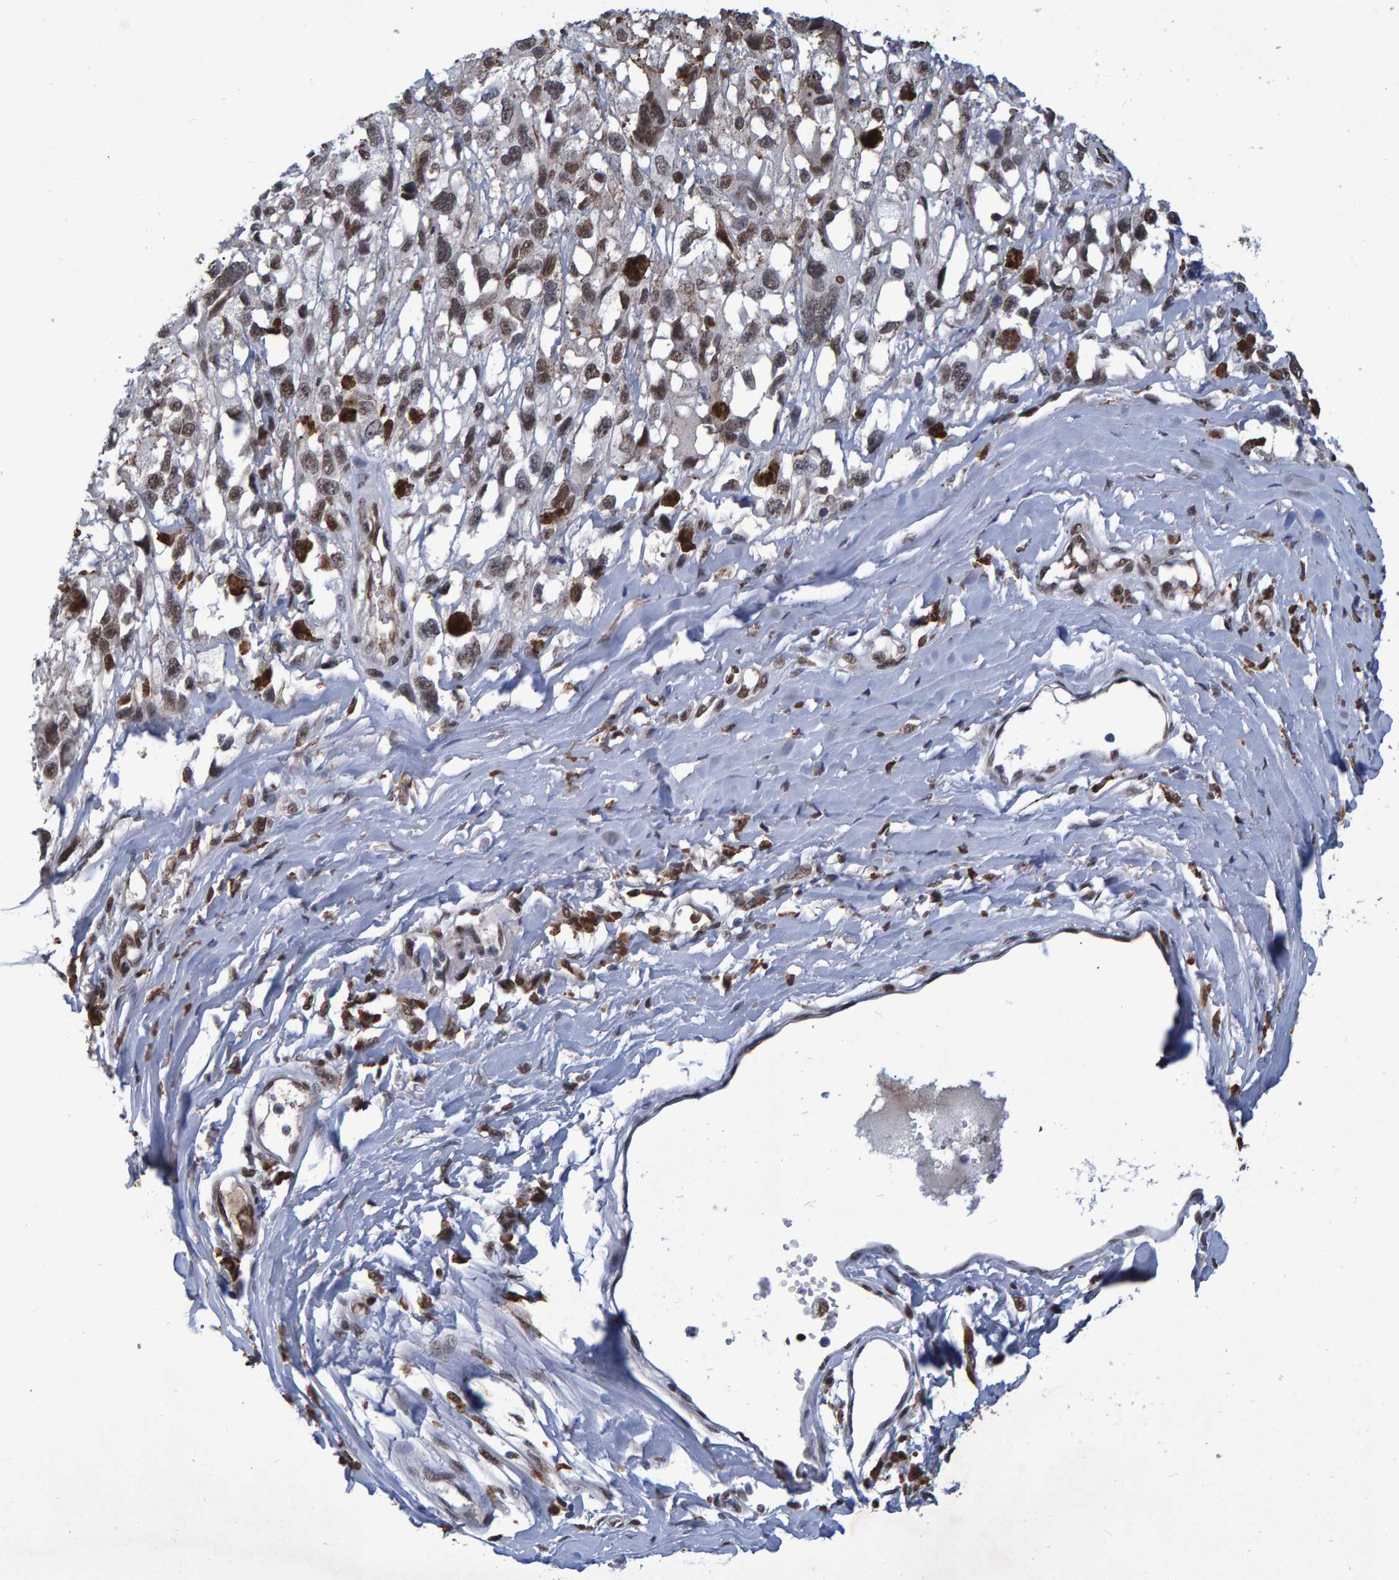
{"staining": {"intensity": "weak", "quantity": ">75%", "location": "nuclear"}, "tissue": "melanoma", "cell_type": "Tumor cells", "image_type": "cancer", "snomed": [{"axis": "morphology", "description": "Malignant melanoma, Metastatic site"}, {"axis": "topography", "description": "Lymph node"}], "caption": "Human melanoma stained with a protein marker reveals weak staining in tumor cells.", "gene": "QKI", "patient": {"sex": "male", "age": 59}}